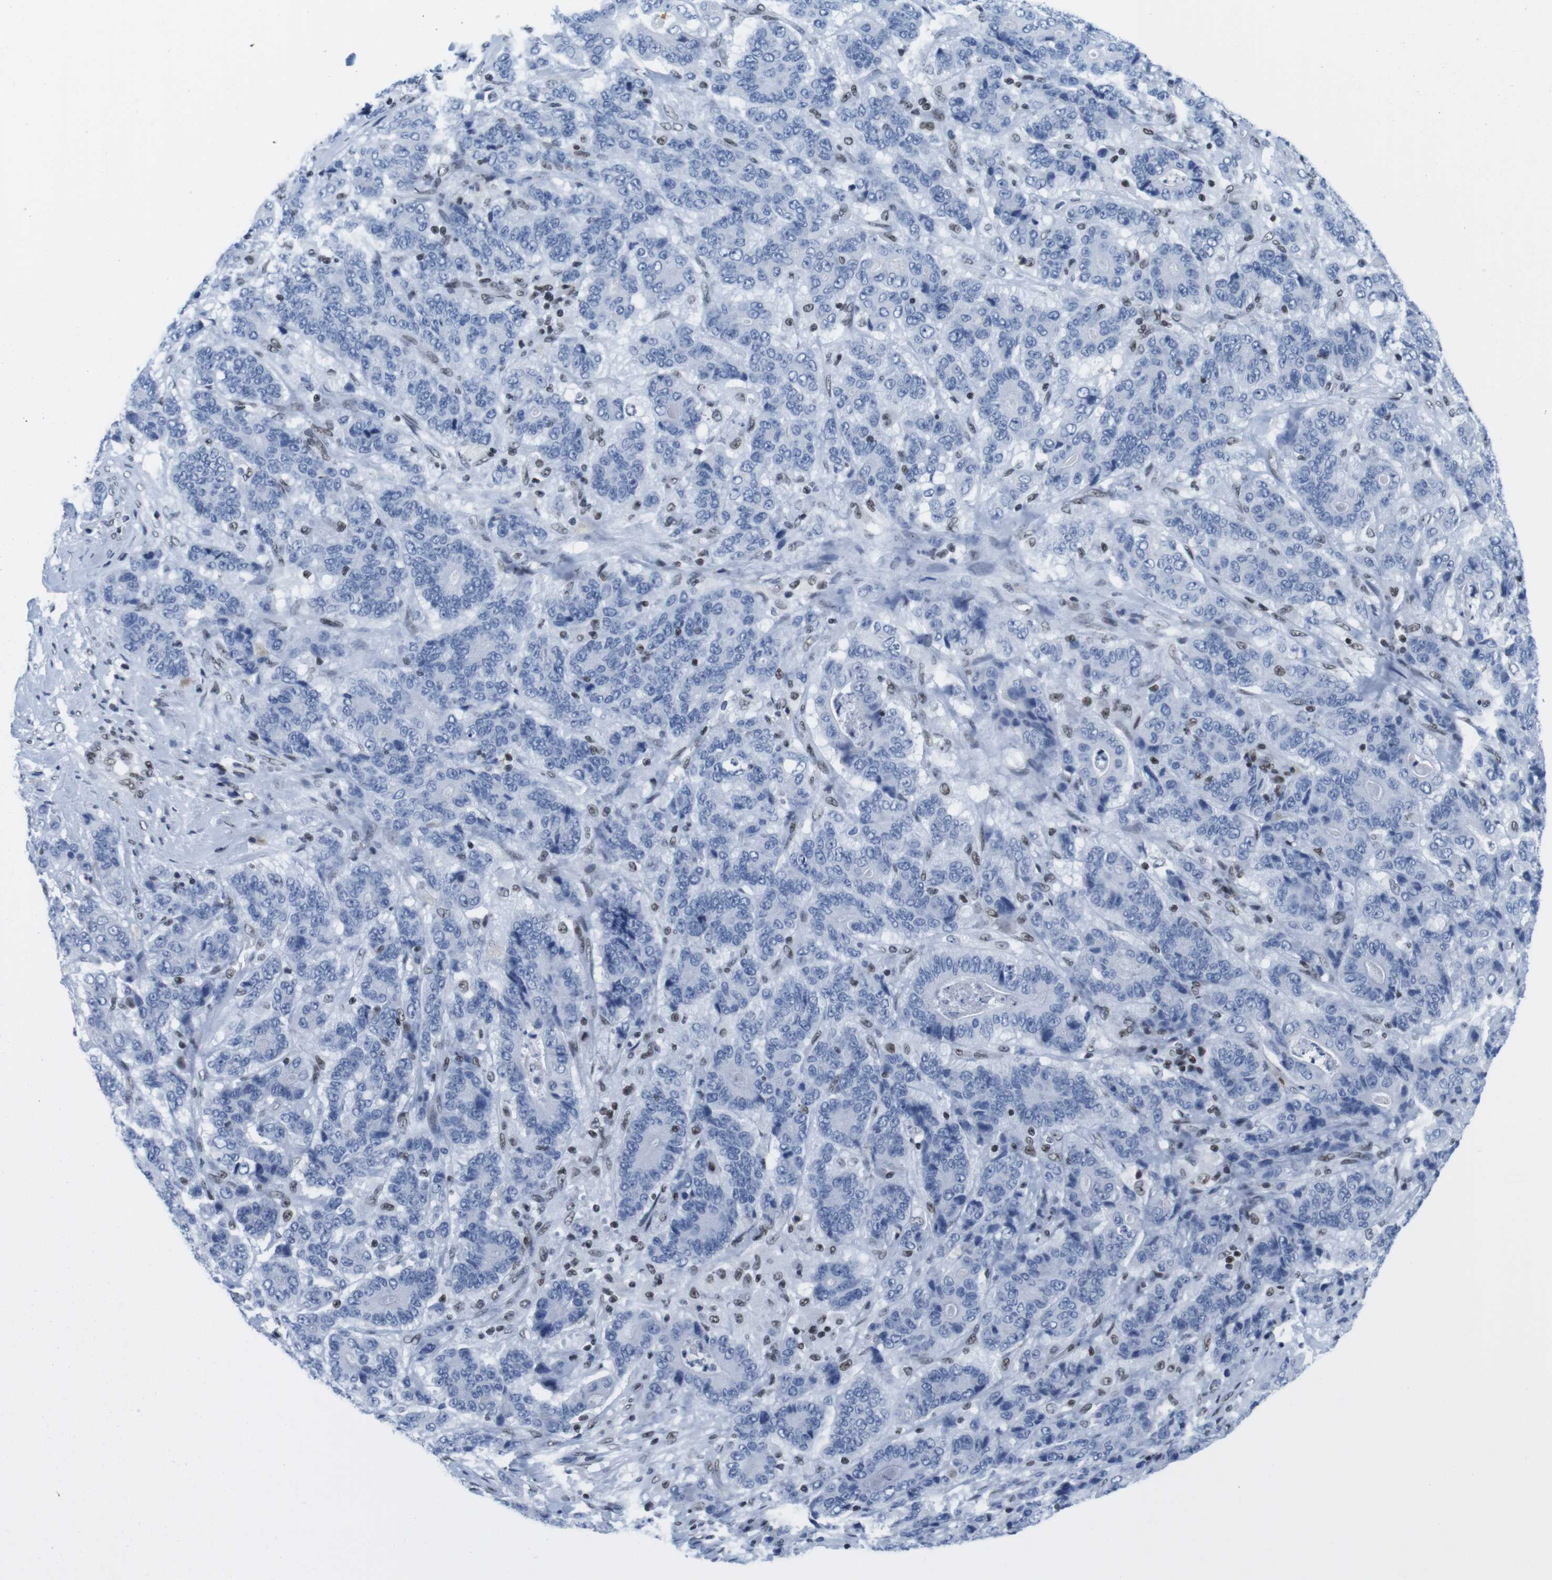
{"staining": {"intensity": "negative", "quantity": "none", "location": "none"}, "tissue": "stomach cancer", "cell_type": "Tumor cells", "image_type": "cancer", "snomed": [{"axis": "morphology", "description": "Adenocarcinoma, NOS"}, {"axis": "topography", "description": "Stomach"}], "caption": "Stomach cancer stained for a protein using IHC reveals no expression tumor cells.", "gene": "IFI16", "patient": {"sex": "female", "age": 73}}